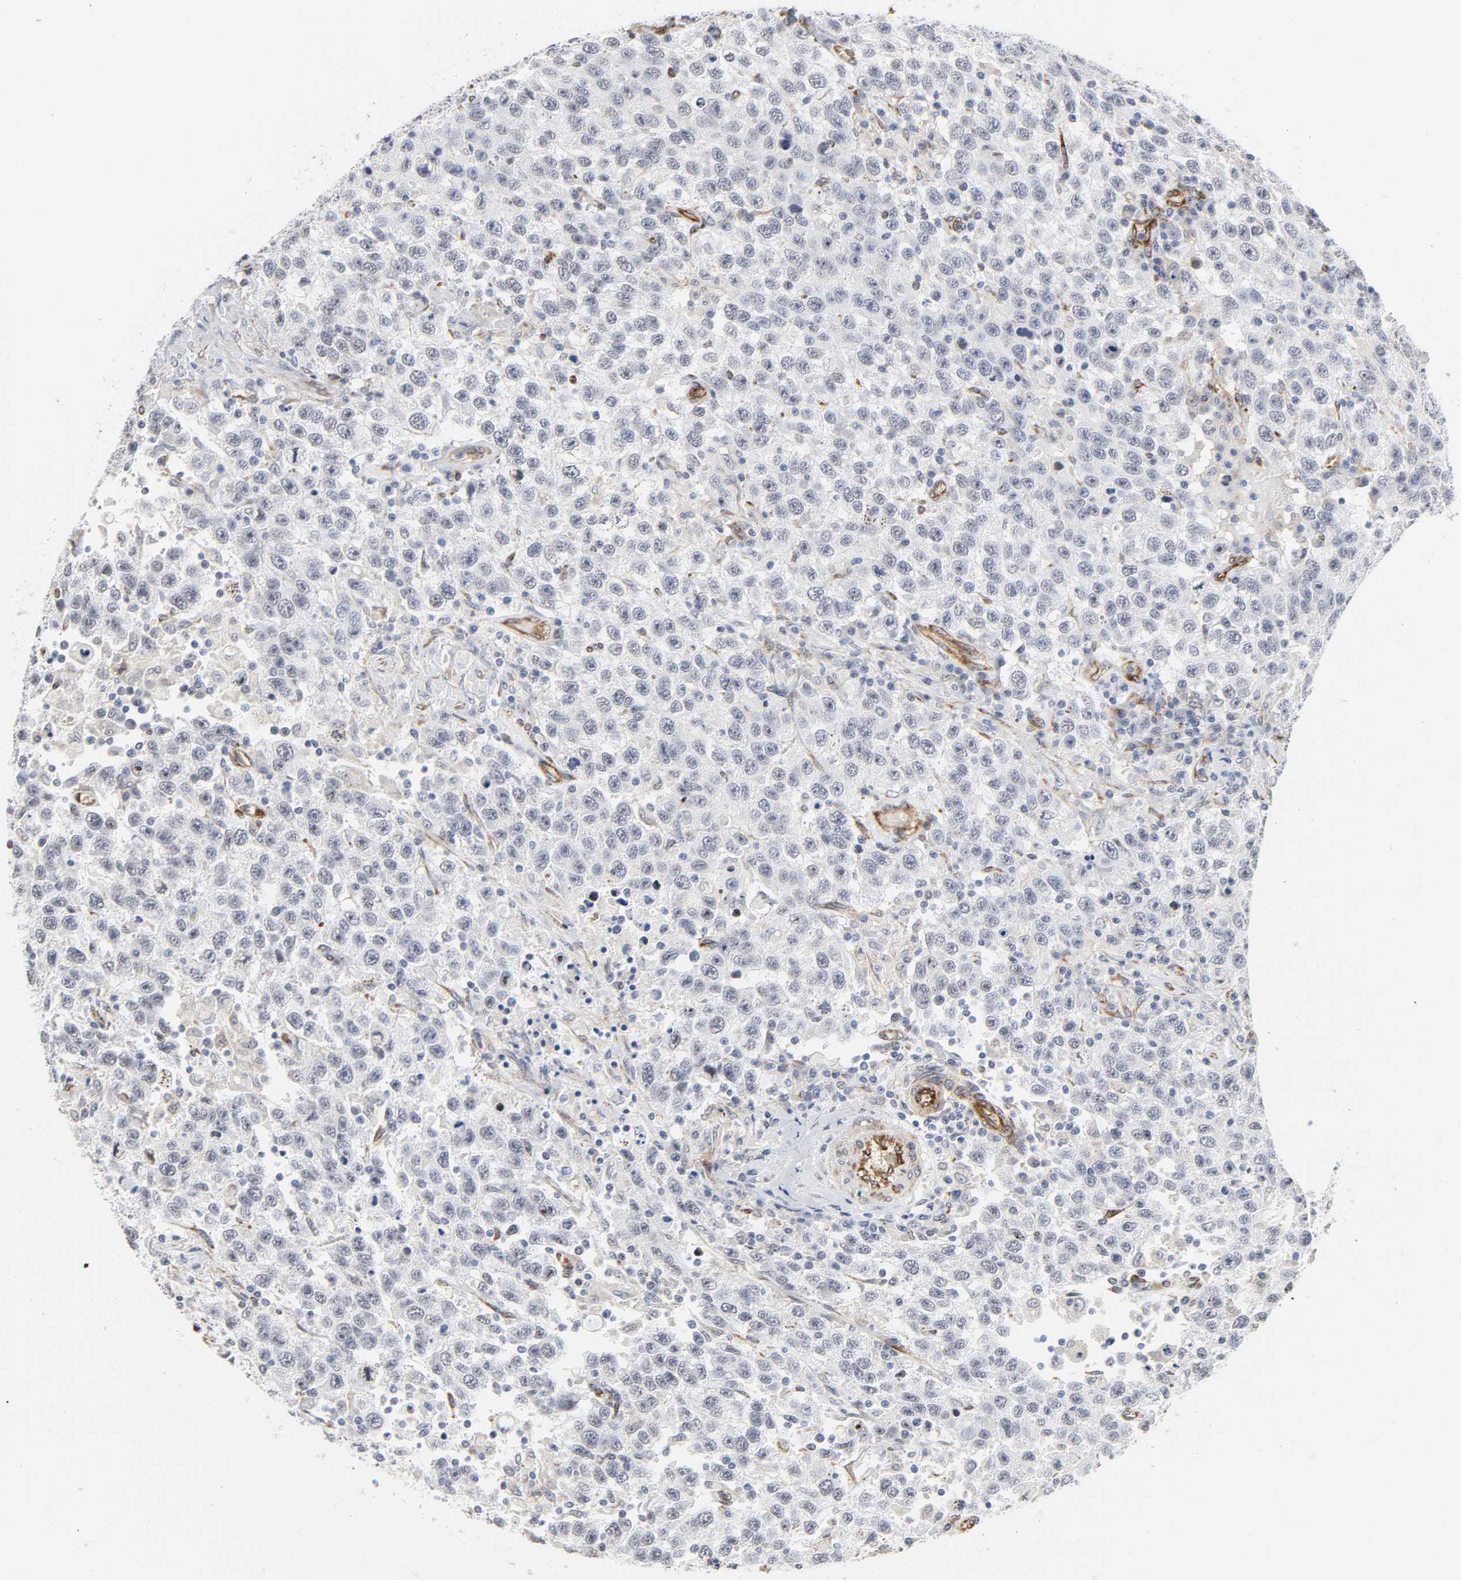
{"staining": {"intensity": "negative", "quantity": "none", "location": "none"}, "tissue": "testis cancer", "cell_type": "Tumor cells", "image_type": "cancer", "snomed": [{"axis": "morphology", "description": "Seminoma, NOS"}, {"axis": "topography", "description": "Testis"}], "caption": "Immunohistochemical staining of testis seminoma exhibits no significant staining in tumor cells.", "gene": "DOCK1", "patient": {"sex": "male", "age": 41}}